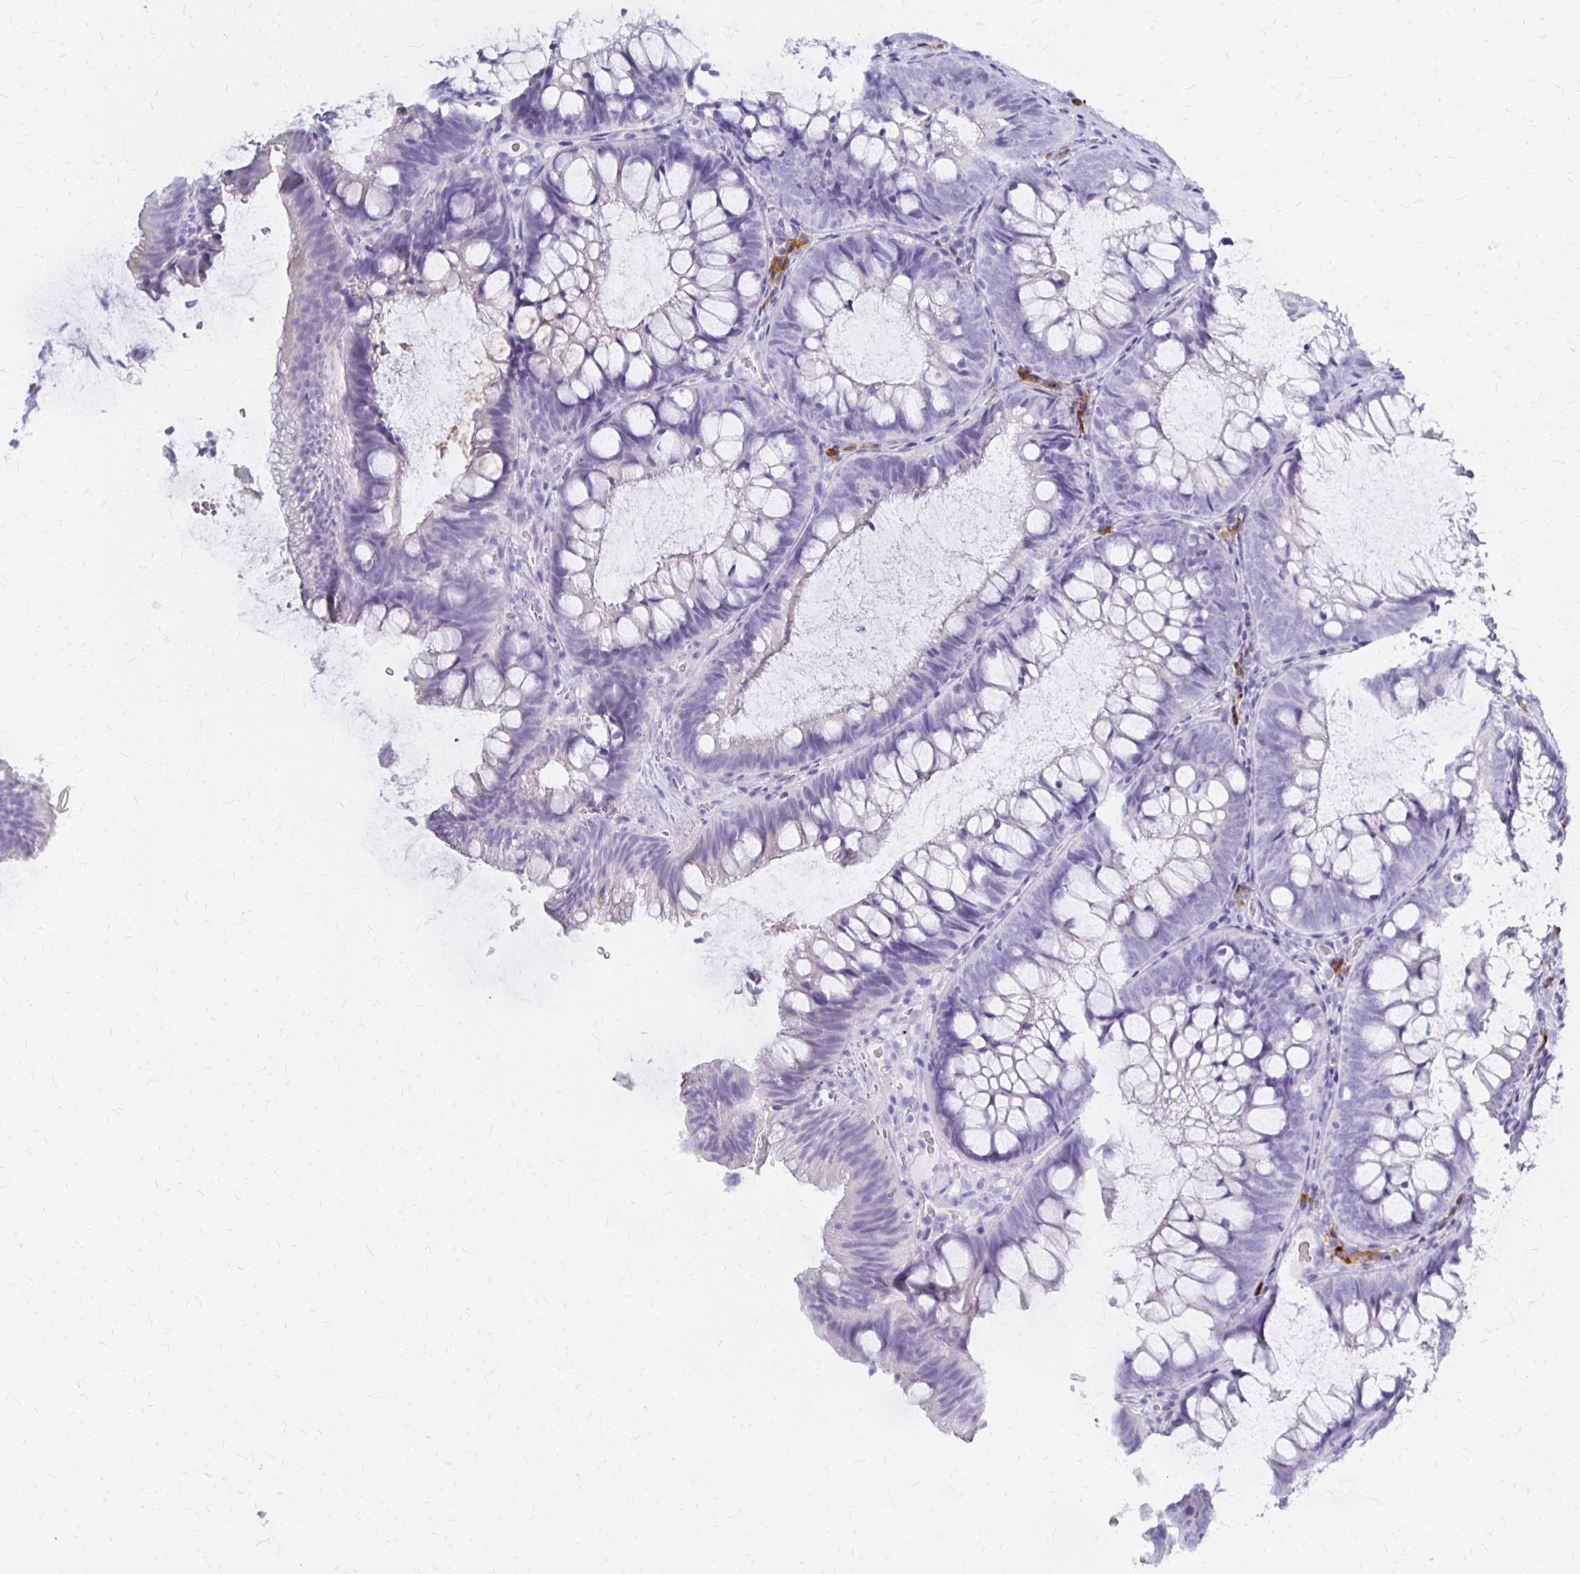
{"staining": {"intensity": "negative", "quantity": "none", "location": "none"}, "tissue": "colon", "cell_type": "Endothelial cells", "image_type": "normal", "snomed": [{"axis": "morphology", "description": "Normal tissue, NOS"}, {"axis": "morphology", "description": "Adenoma, NOS"}, {"axis": "topography", "description": "Soft tissue"}, {"axis": "topography", "description": "Colon"}], "caption": "High magnification brightfield microscopy of unremarkable colon stained with DAB (3,3'-diaminobenzidine) (brown) and counterstained with hematoxylin (blue): endothelial cells show no significant expression.", "gene": "FNTB", "patient": {"sex": "male", "age": 47}}